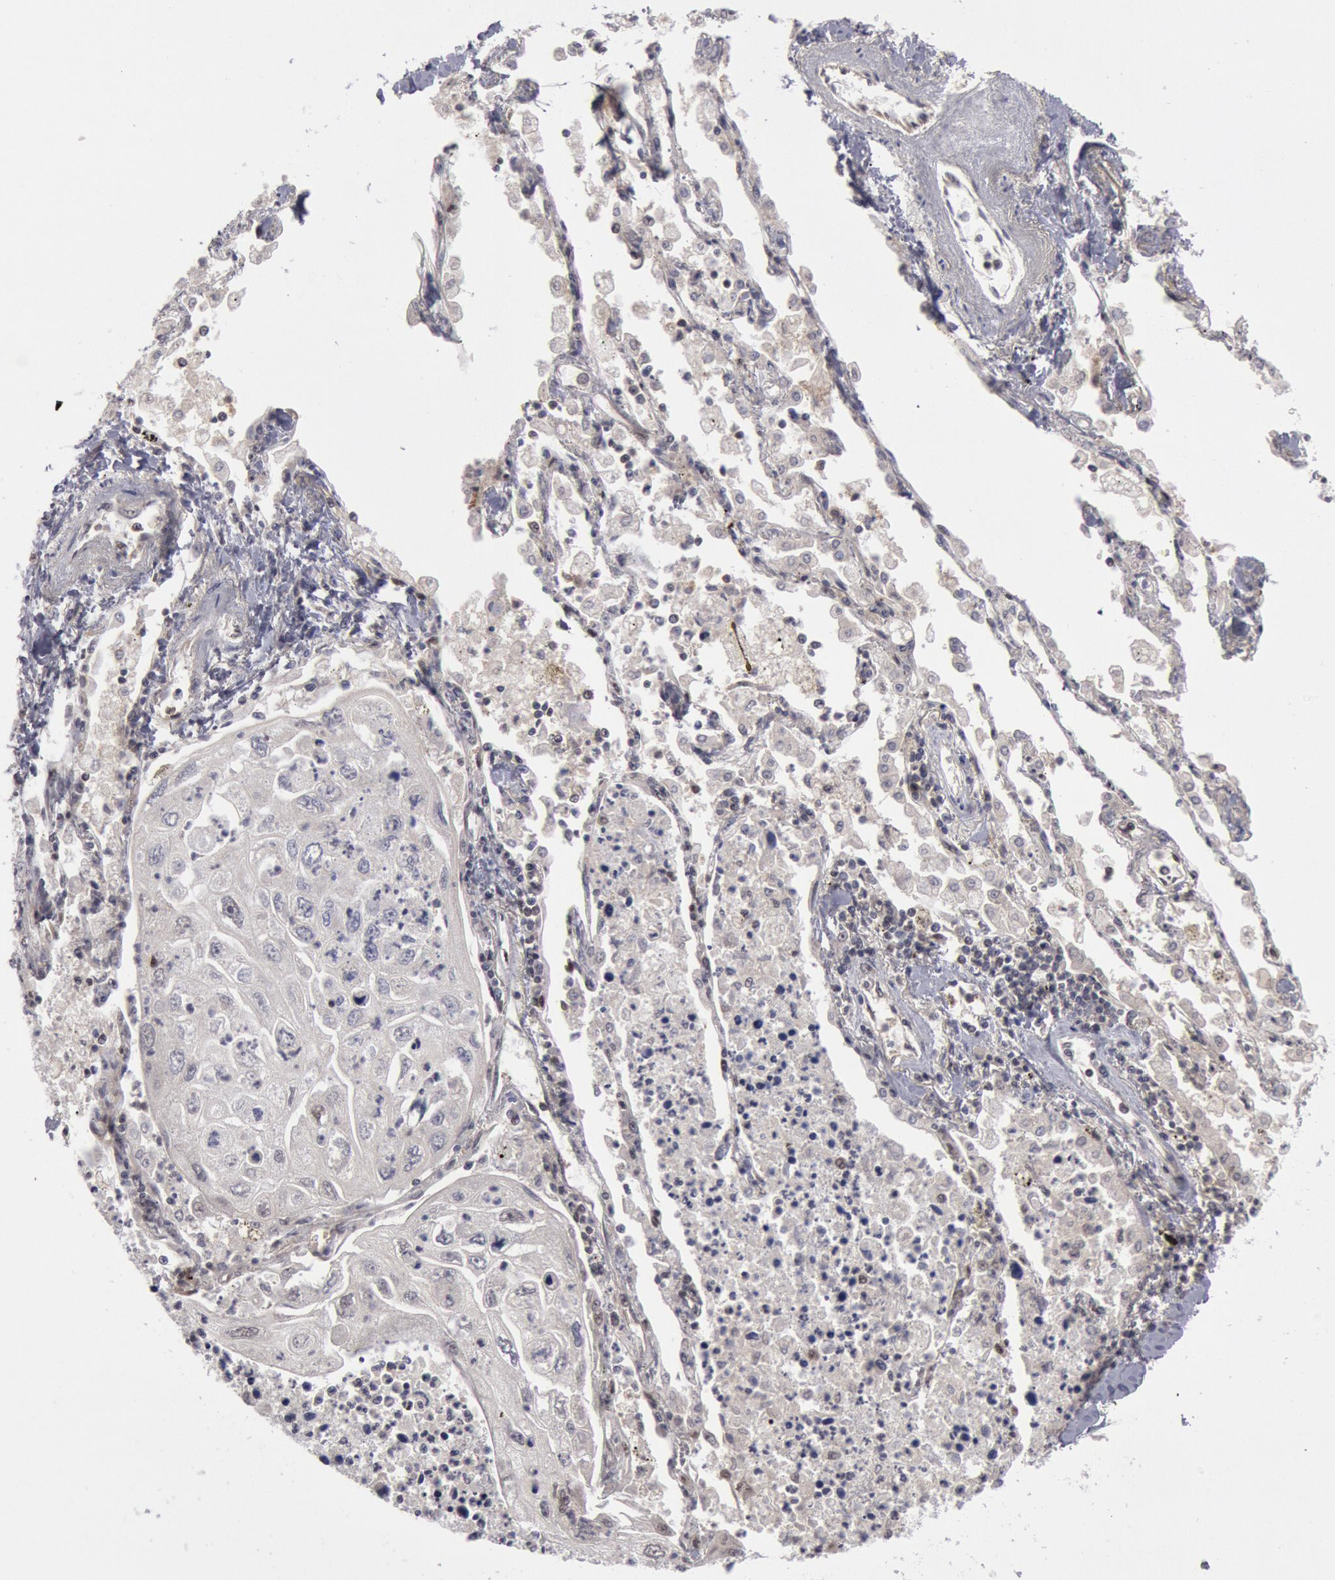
{"staining": {"intensity": "negative", "quantity": "none", "location": "none"}, "tissue": "lung cancer", "cell_type": "Tumor cells", "image_type": "cancer", "snomed": [{"axis": "morphology", "description": "Squamous cell carcinoma, NOS"}, {"axis": "topography", "description": "Lung"}], "caption": "Tumor cells show no significant protein staining in lung squamous cell carcinoma.", "gene": "PPP4R3B", "patient": {"sex": "male", "age": 75}}